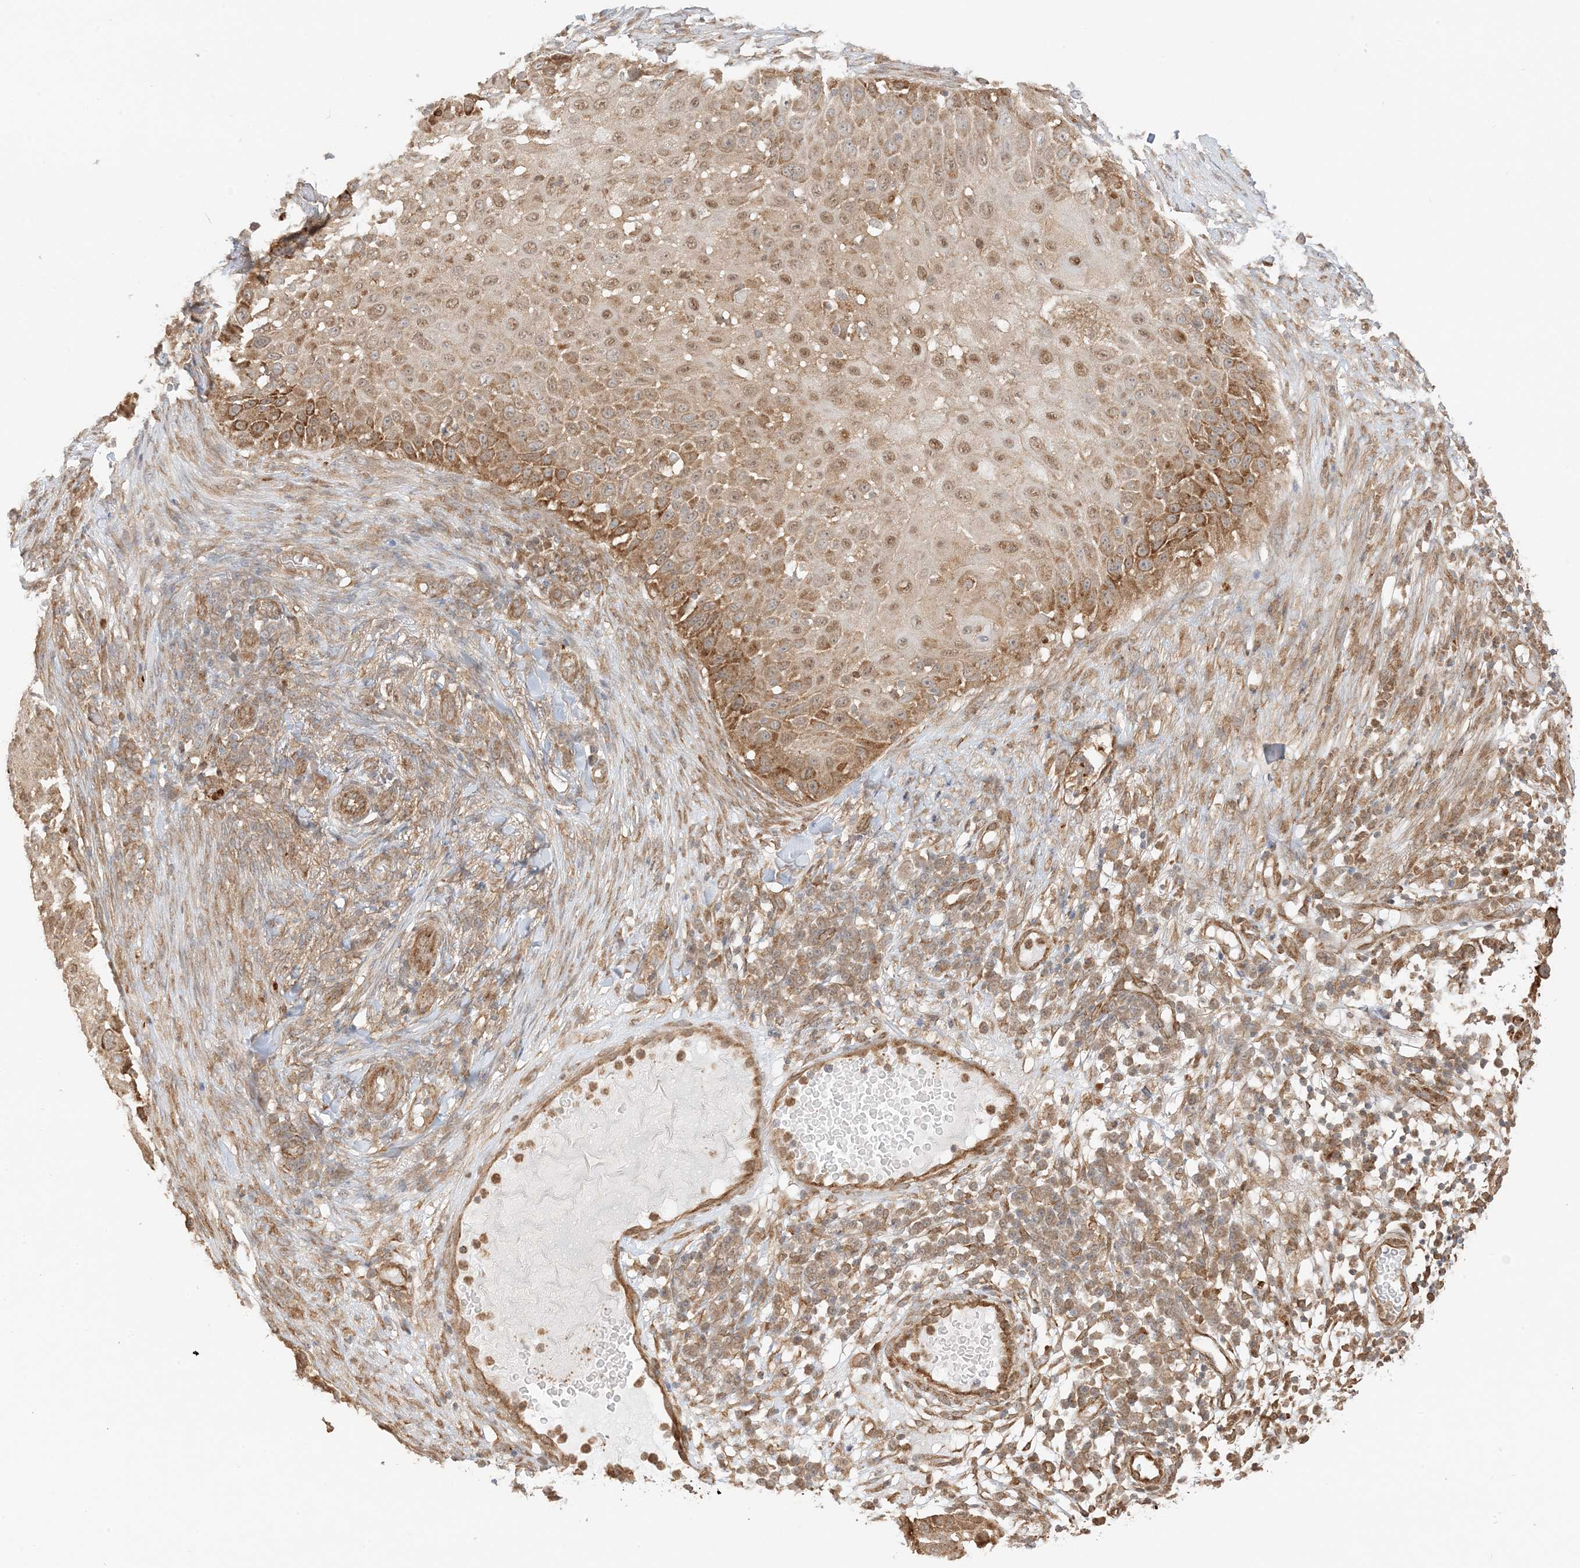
{"staining": {"intensity": "moderate", "quantity": ">75%", "location": "cytoplasmic/membranous,nuclear"}, "tissue": "skin cancer", "cell_type": "Tumor cells", "image_type": "cancer", "snomed": [{"axis": "morphology", "description": "Squamous cell carcinoma, NOS"}, {"axis": "topography", "description": "Skin"}], "caption": "The photomicrograph exhibits a brown stain indicating the presence of a protein in the cytoplasmic/membranous and nuclear of tumor cells in skin cancer (squamous cell carcinoma). Nuclei are stained in blue.", "gene": "UBAP2L", "patient": {"sex": "female", "age": 44}}